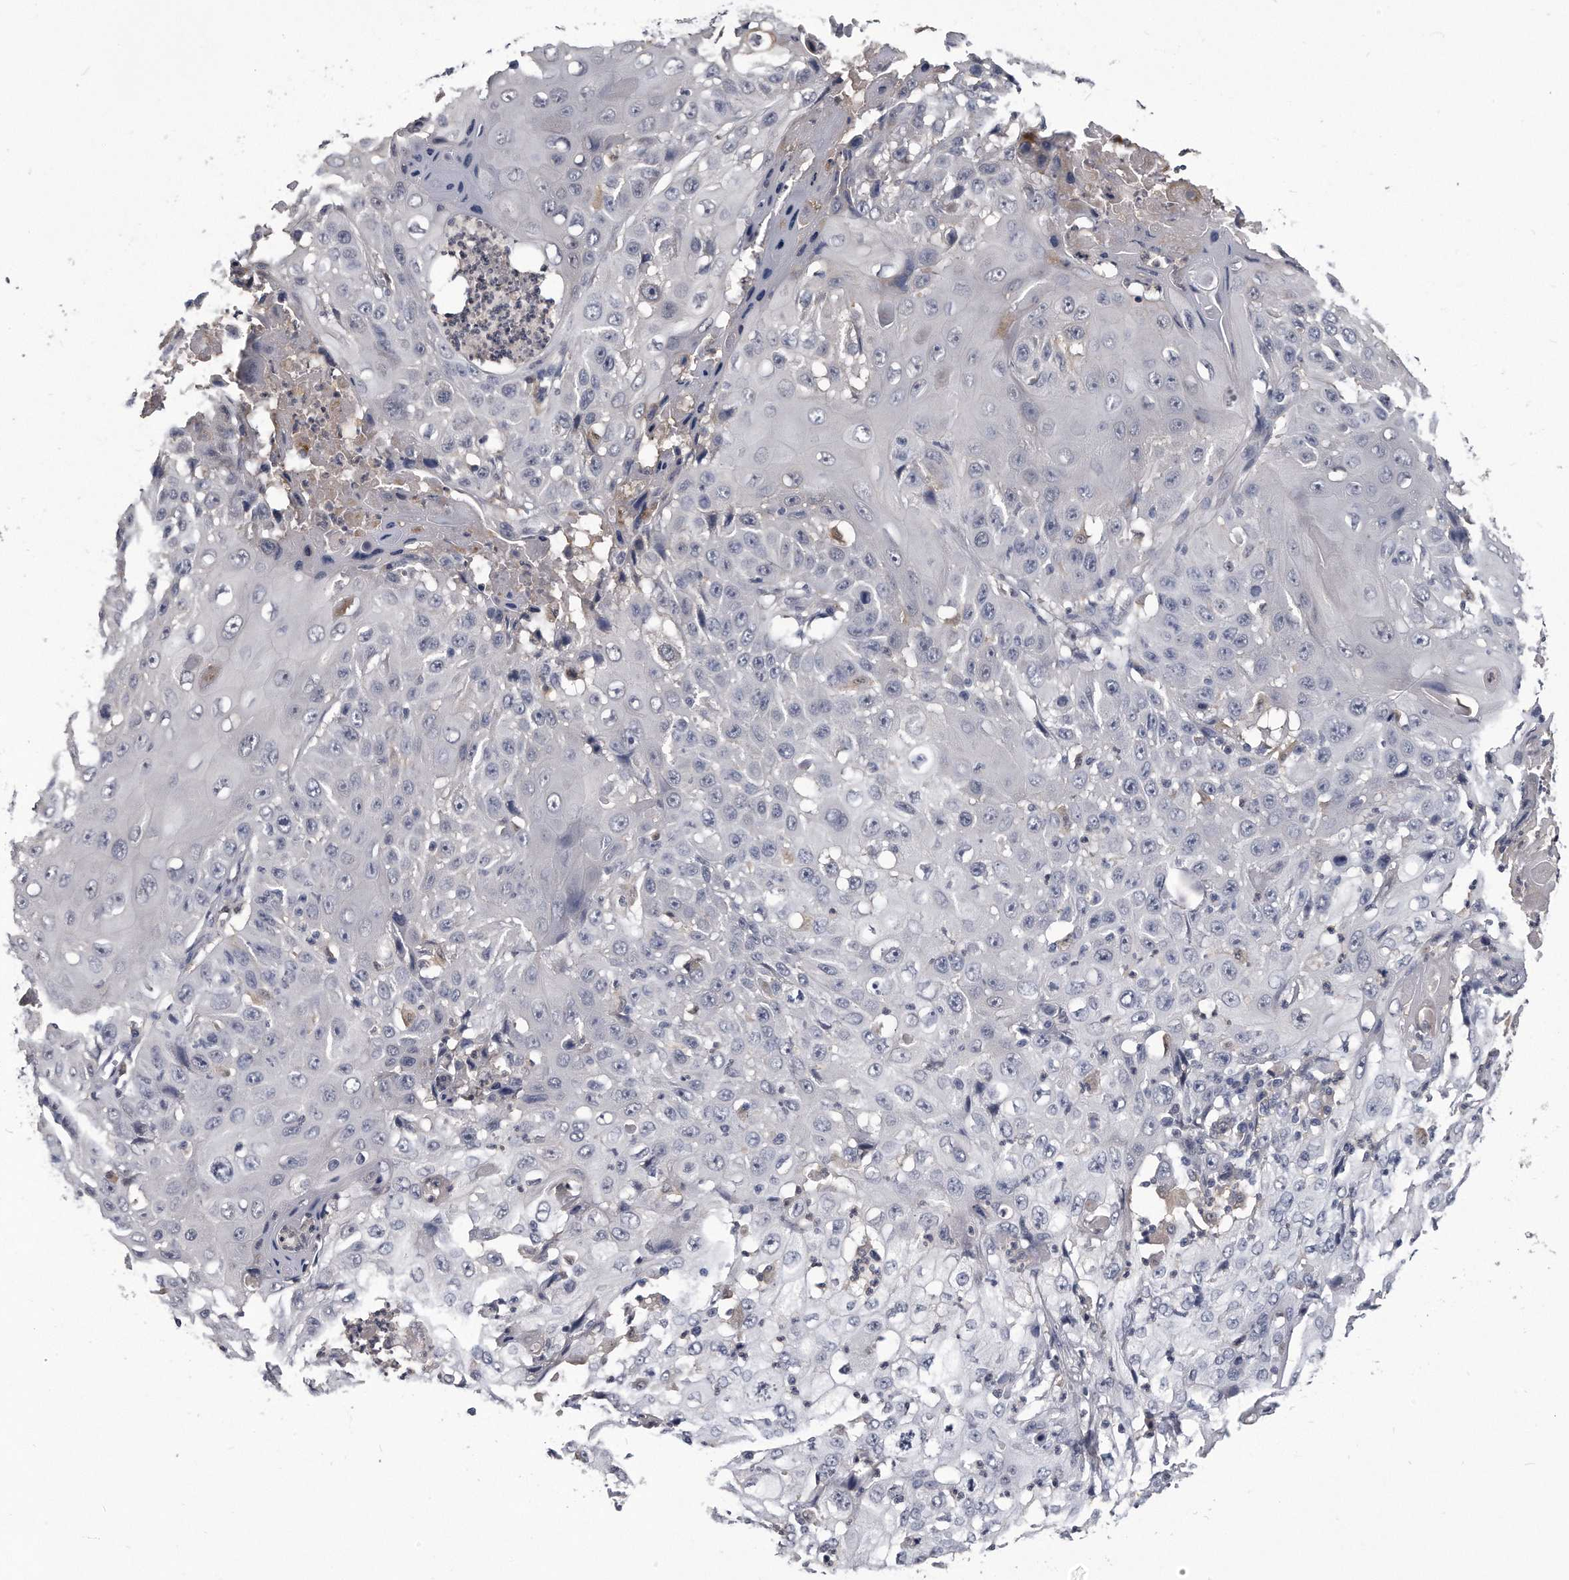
{"staining": {"intensity": "negative", "quantity": "none", "location": "none"}, "tissue": "cervical cancer", "cell_type": "Tumor cells", "image_type": "cancer", "snomed": [{"axis": "morphology", "description": "Squamous cell carcinoma, NOS"}, {"axis": "topography", "description": "Cervix"}], "caption": "A high-resolution histopathology image shows immunohistochemistry staining of cervical cancer (squamous cell carcinoma), which reveals no significant positivity in tumor cells.", "gene": "PDXK", "patient": {"sex": "female", "age": 39}}